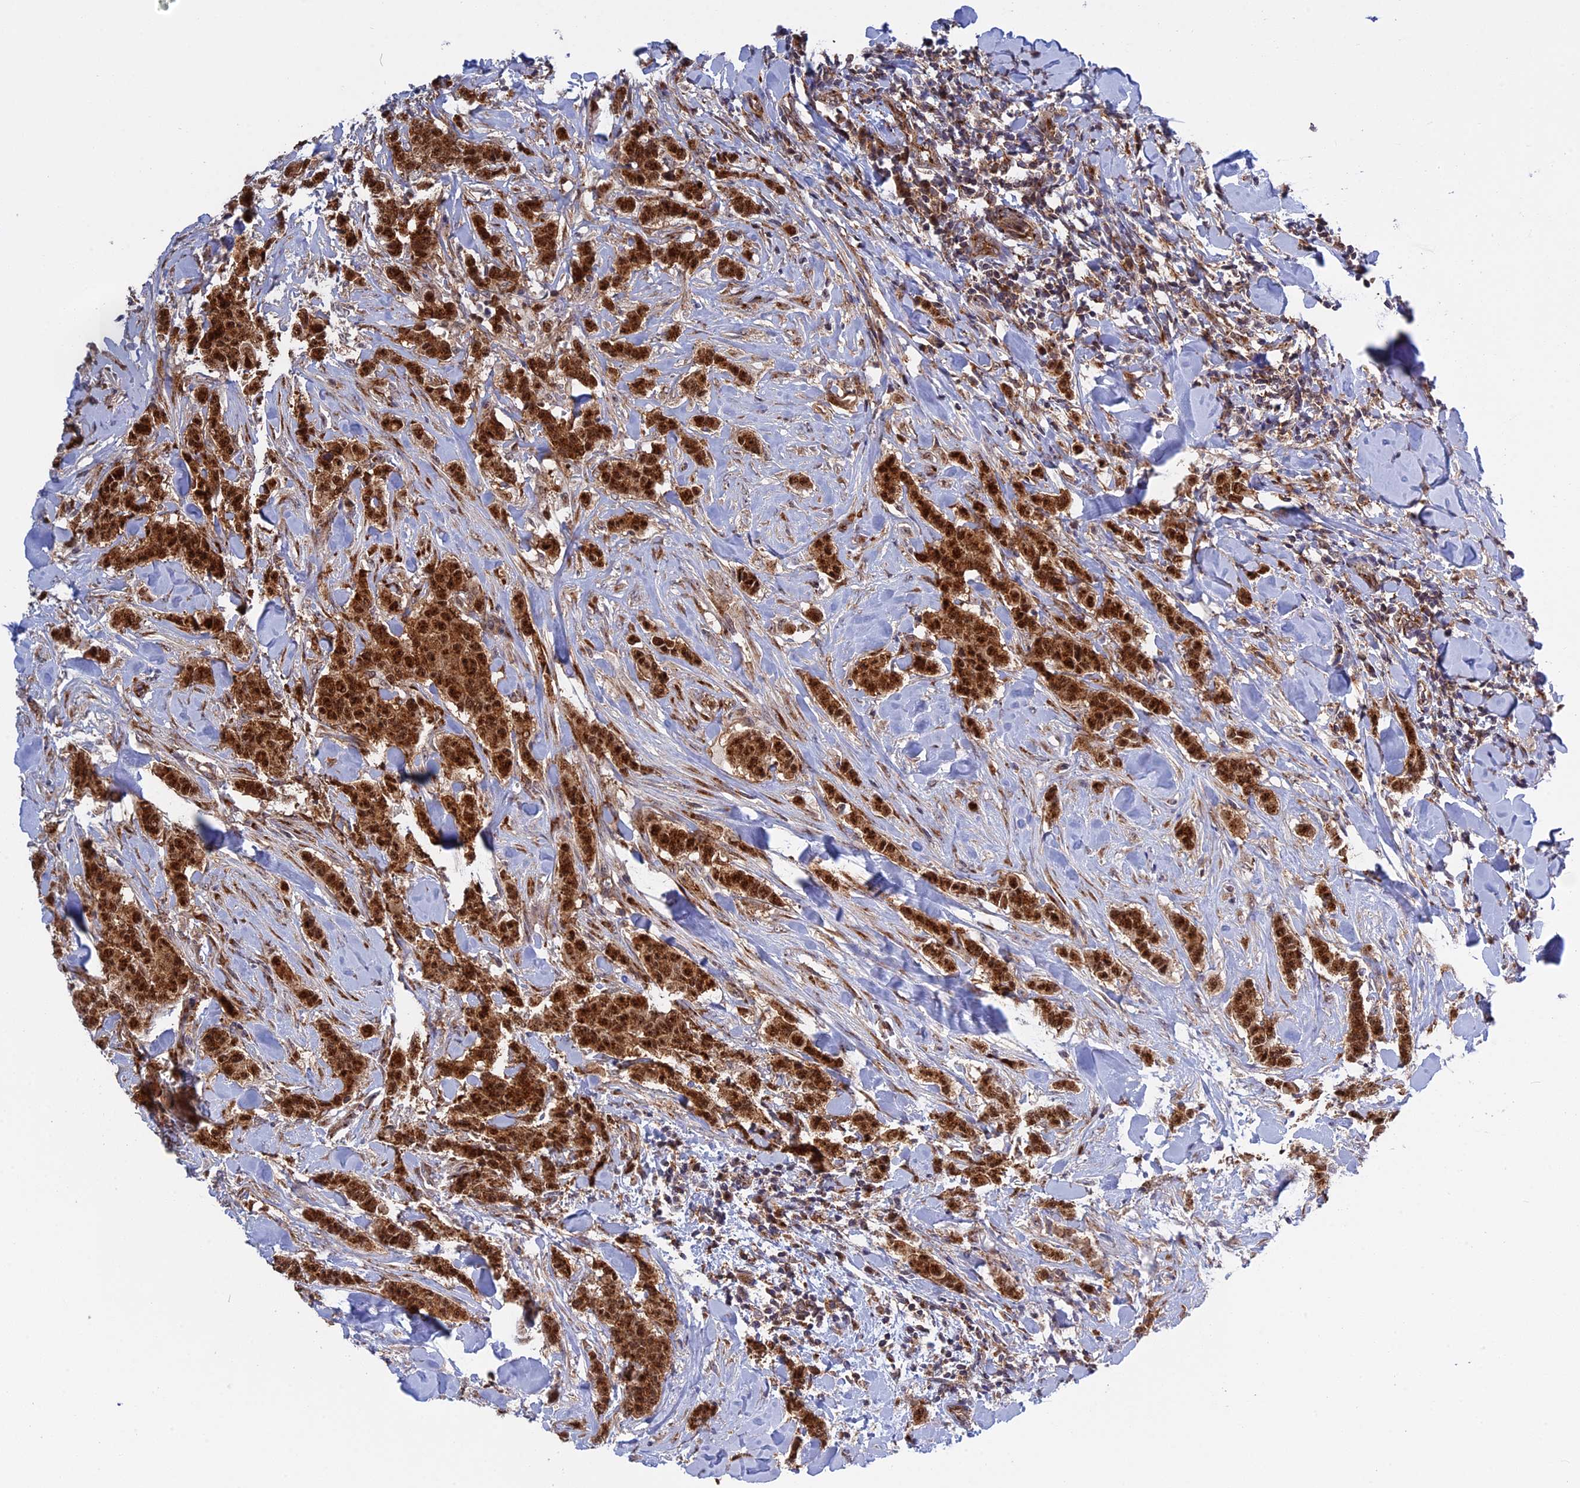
{"staining": {"intensity": "strong", "quantity": ">75%", "location": "cytoplasmic/membranous,nuclear"}, "tissue": "breast cancer", "cell_type": "Tumor cells", "image_type": "cancer", "snomed": [{"axis": "morphology", "description": "Duct carcinoma"}, {"axis": "topography", "description": "Breast"}], "caption": "DAB (3,3'-diaminobenzidine) immunohistochemical staining of human breast cancer (infiltrating ductal carcinoma) exhibits strong cytoplasmic/membranous and nuclear protein staining in approximately >75% of tumor cells.", "gene": "CLINT1", "patient": {"sex": "female", "age": 40}}